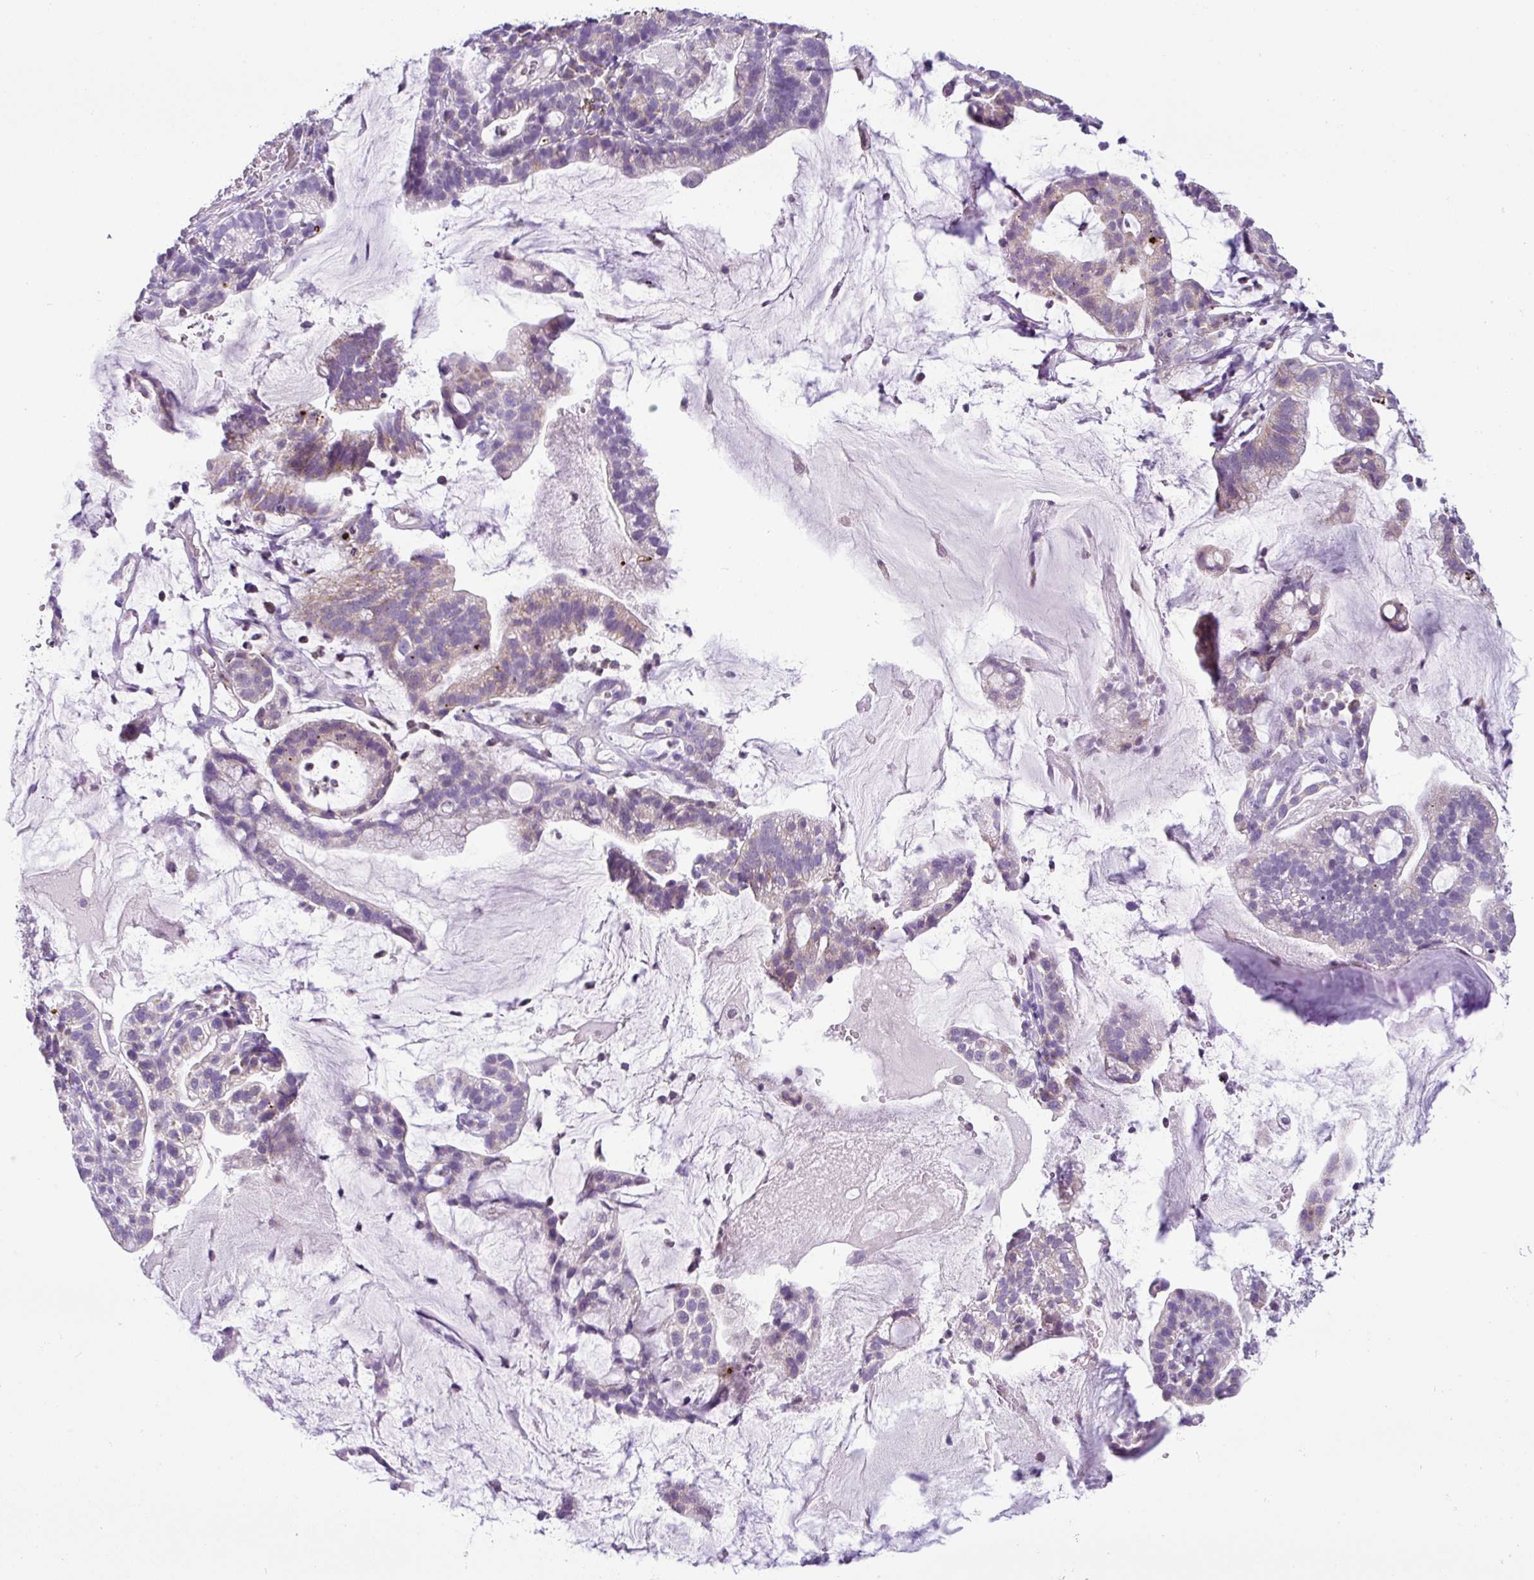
{"staining": {"intensity": "weak", "quantity": "<25%", "location": "cytoplasmic/membranous"}, "tissue": "cervical cancer", "cell_type": "Tumor cells", "image_type": "cancer", "snomed": [{"axis": "morphology", "description": "Adenocarcinoma, NOS"}, {"axis": "topography", "description": "Cervix"}], "caption": "High power microscopy micrograph of an immunohistochemistry (IHC) photomicrograph of adenocarcinoma (cervical), revealing no significant expression in tumor cells.", "gene": "HMCN2", "patient": {"sex": "female", "age": 41}}